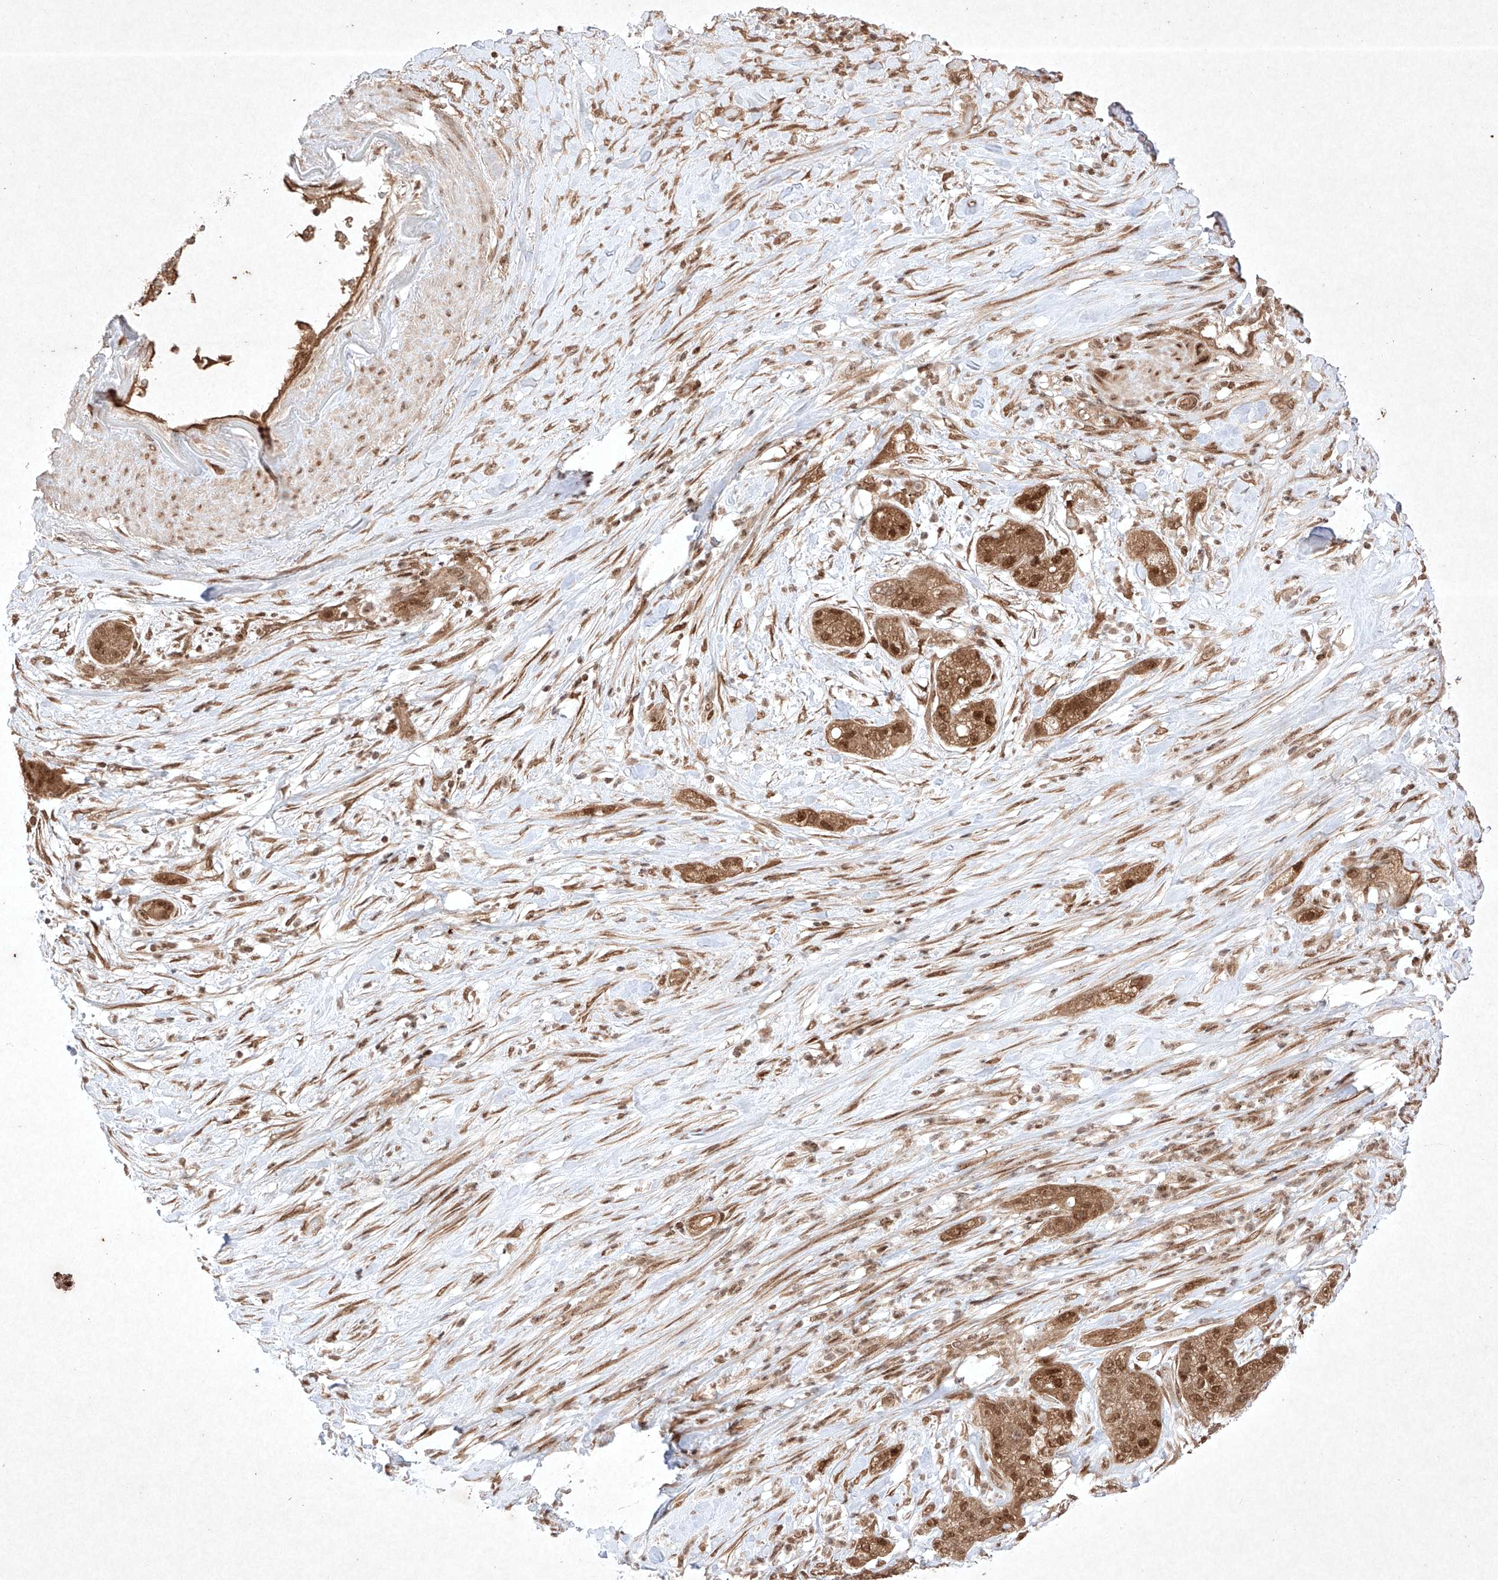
{"staining": {"intensity": "strong", "quantity": ">75%", "location": "cytoplasmic/membranous,nuclear"}, "tissue": "pancreatic cancer", "cell_type": "Tumor cells", "image_type": "cancer", "snomed": [{"axis": "morphology", "description": "Adenocarcinoma, NOS"}, {"axis": "topography", "description": "Pancreas"}], "caption": "Adenocarcinoma (pancreatic) stained with DAB (3,3'-diaminobenzidine) IHC displays high levels of strong cytoplasmic/membranous and nuclear positivity in about >75% of tumor cells.", "gene": "RNF31", "patient": {"sex": "female", "age": 78}}